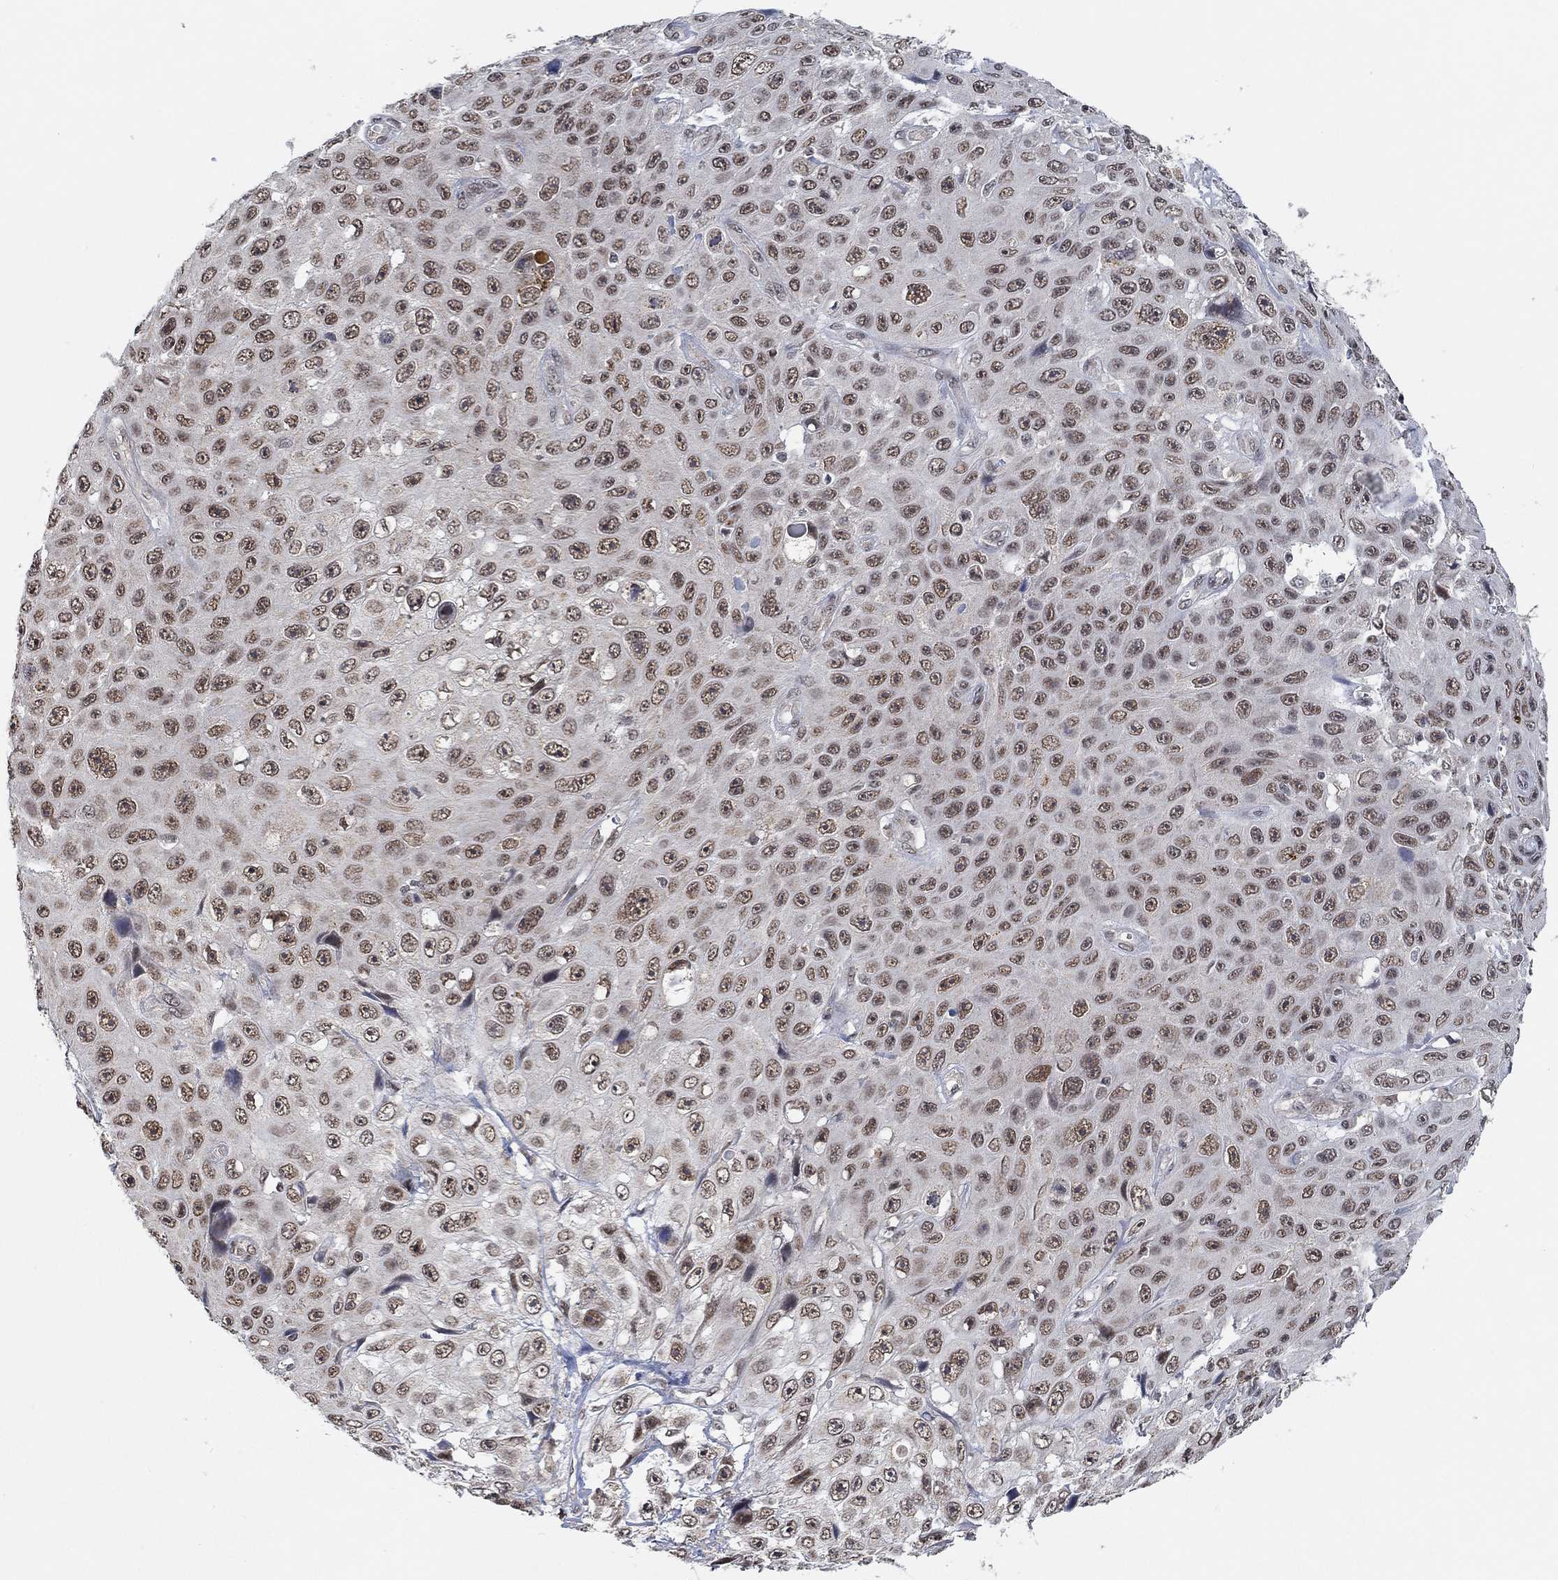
{"staining": {"intensity": "moderate", "quantity": "25%-75%", "location": "nuclear"}, "tissue": "skin cancer", "cell_type": "Tumor cells", "image_type": "cancer", "snomed": [{"axis": "morphology", "description": "Squamous cell carcinoma, NOS"}, {"axis": "topography", "description": "Skin"}], "caption": "A micrograph of skin cancer stained for a protein demonstrates moderate nuclear brown staining in tumor cells.", "gene": "THAP8", "patient": {"sex": "male", "age": 82}}